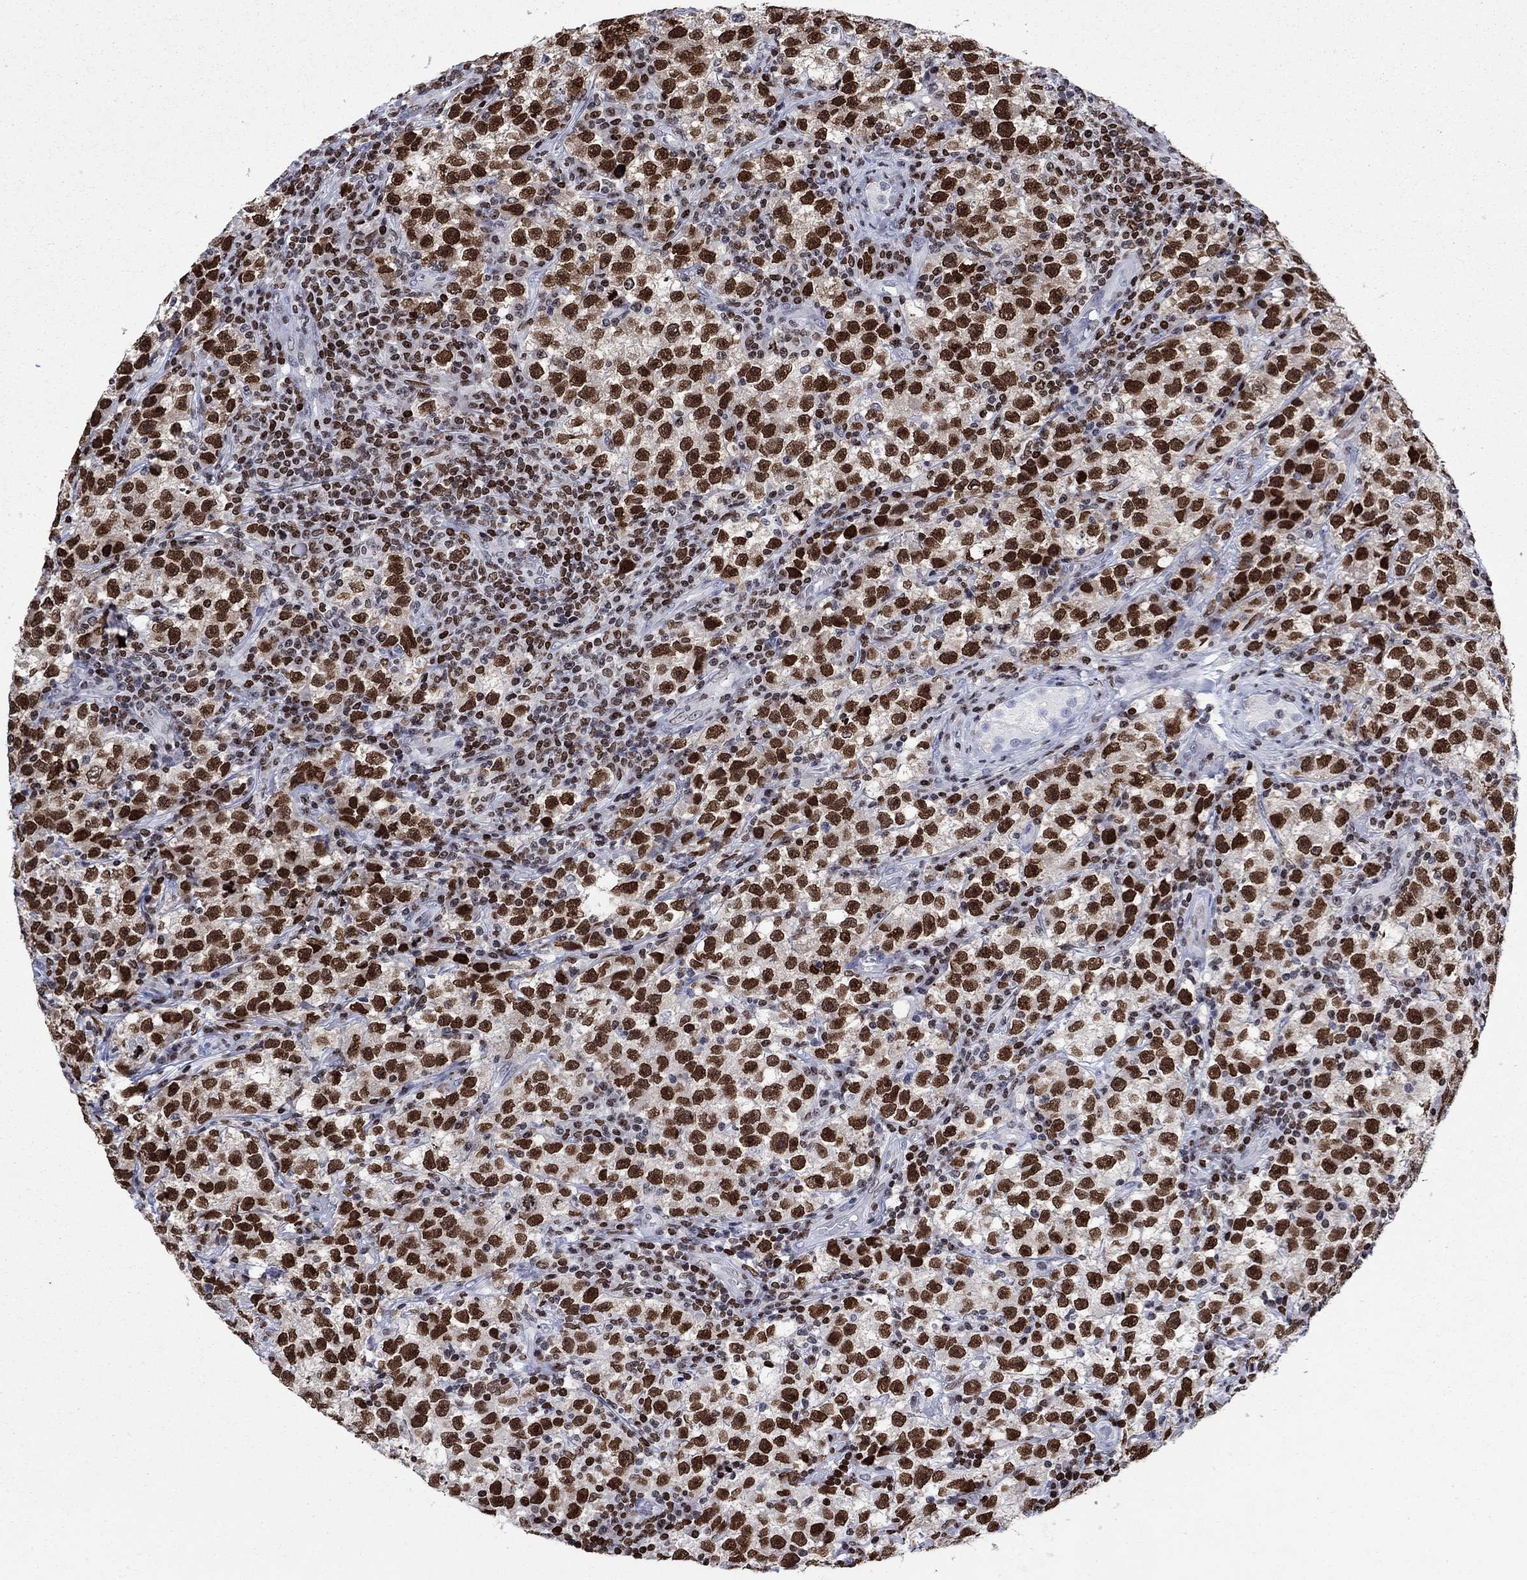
{"staining": {"intensity": "moderate", "quantity": ">75%", "location": "nuclear"}, "tissue": "testis cancer", "cell_type": "Tumor cells", "image_type": "cancer", "snomed": [{"axis": "morphology", "description": "Seminoma, NOS"}, {"axis": "topography", "description": "Testis"}], "caption": "Immunohistochemical staining of testis cancer shows medium levels of moderate nuclear expression in about >75% of tumor cells. Nuclei are stained in blue.", "gene": "HMGA1", "patient": {"sex": "male", "age": 22}}